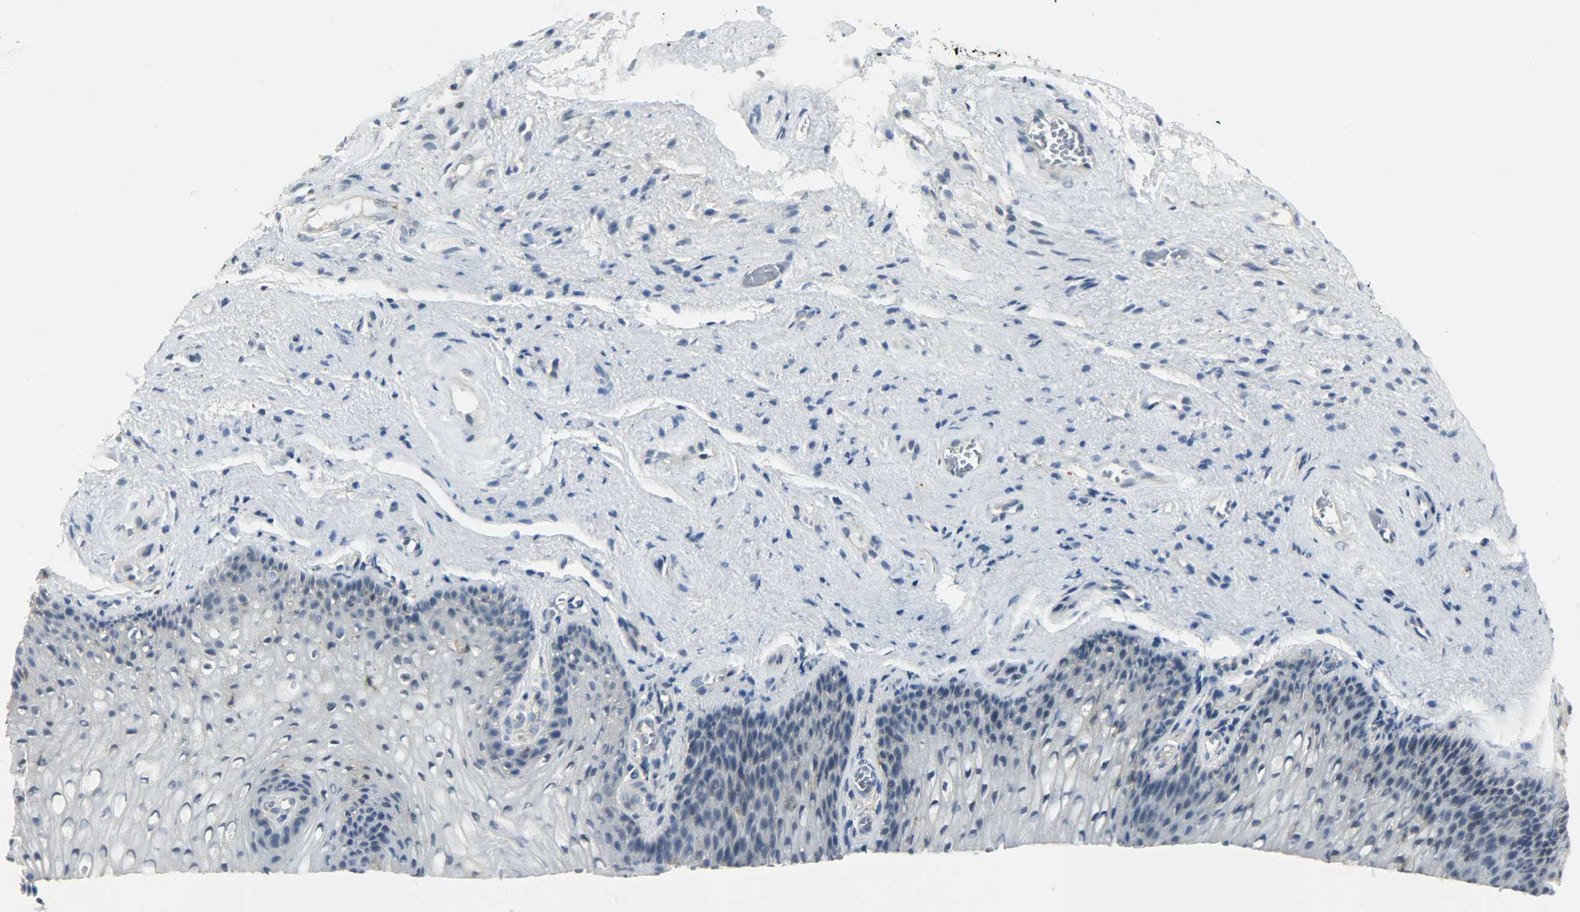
{"staining": {"intensity": "negative", "quantity": "none", "location": "none"}, "tissue": "vagina", "cell_type": "Squamous epithelial cells", "image_type": "normal", "snomed": [{"axis": "morphology", "description": "Normal tissue, NOS"}, {"axis": "topography", "description": "Vagina"}], "caption": "Protein analysis of benign vagina demonstrates no significant positivity in squamous epithelial cells. (DAB IHC with hematoxylin counter stain).", "gene": "CD4", "patient": {"sex": "female", "age": 34}}